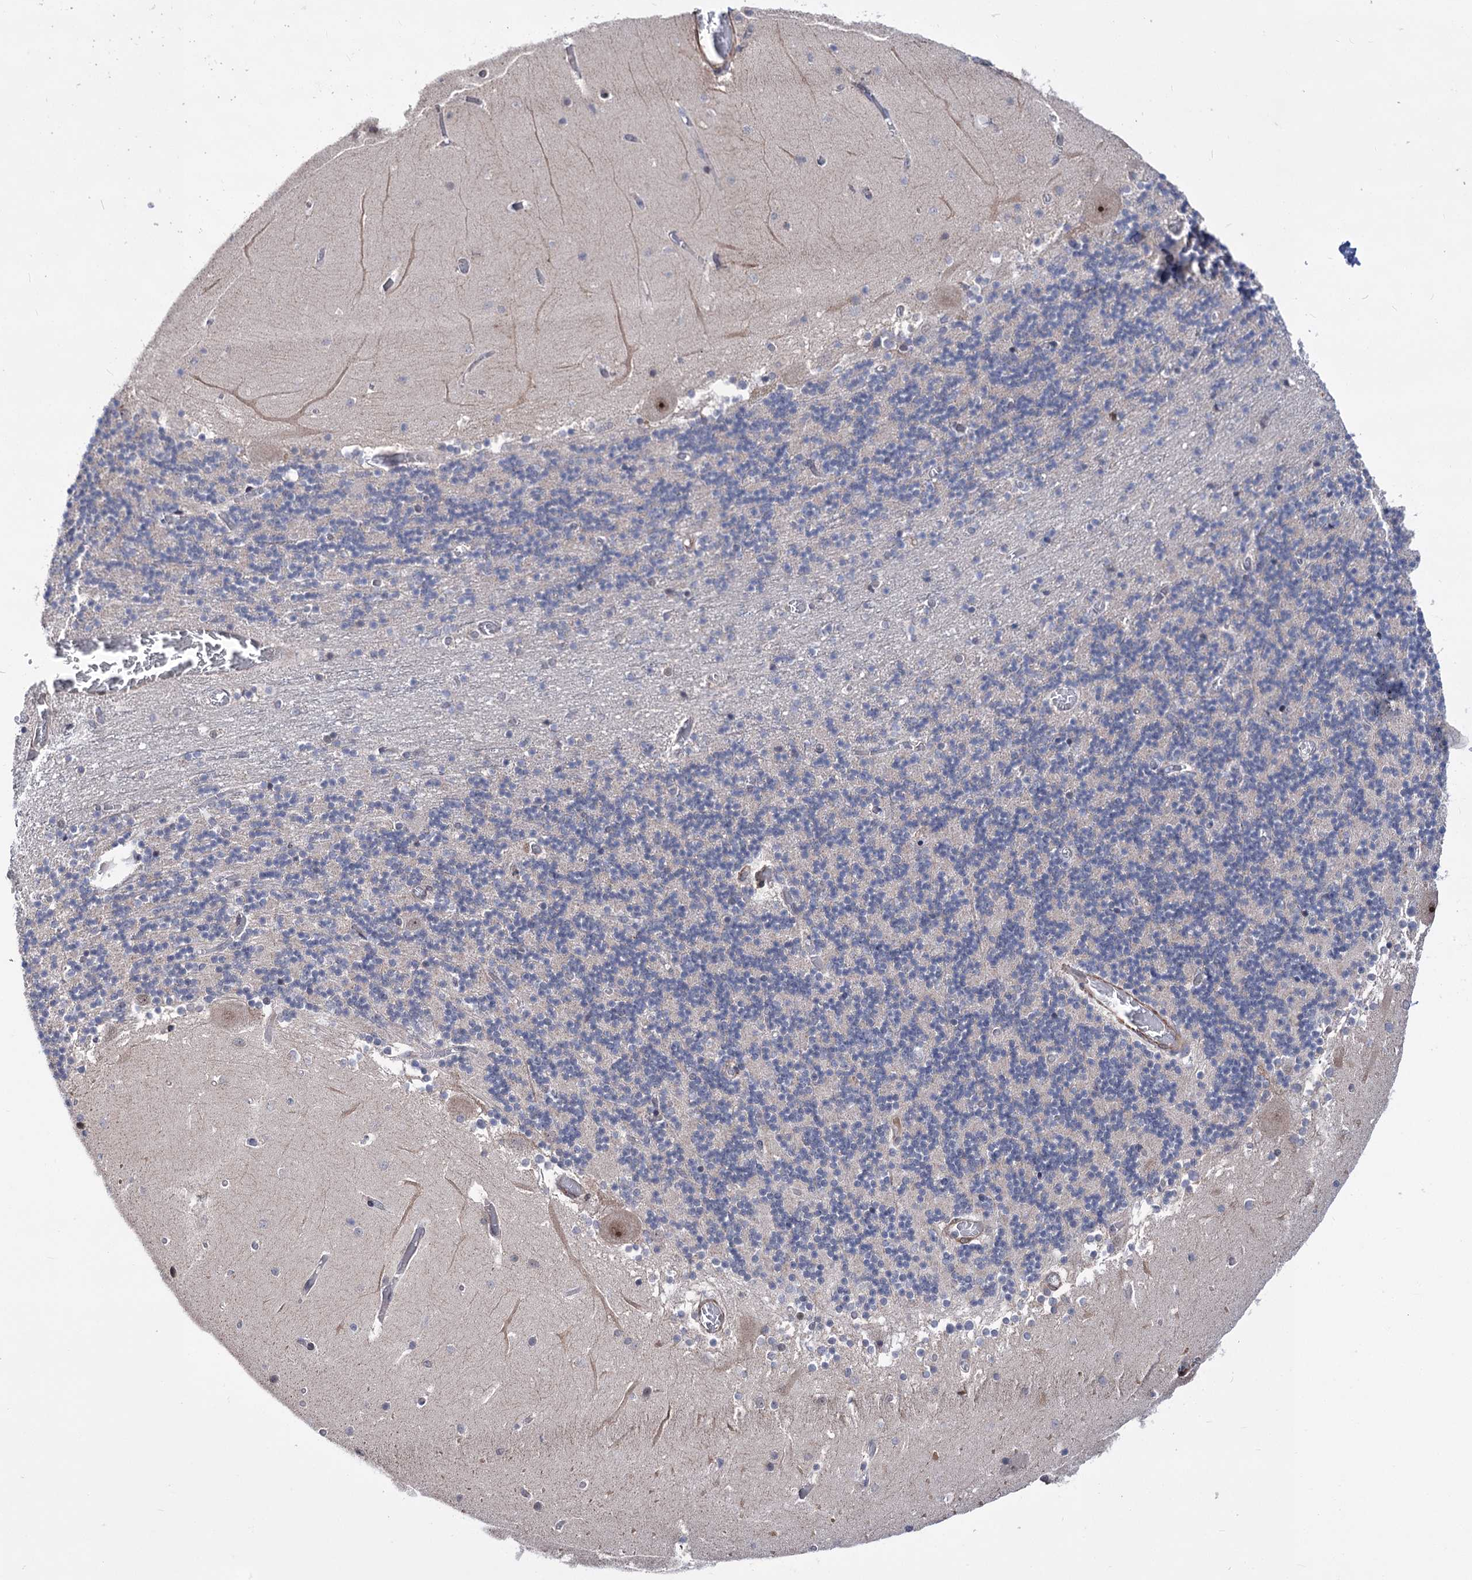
{"staining": {"intensity": "negative", "quantity": "none", "location": "none"}, "tissue": "cerebellum", "cell_type": "Cells in granular layer", "image_type": "normal", "snomed": [{"axis": "morphology", "description": "Normal tissue, NOS"}, {"axis": "topography", "description": "Cerebellum"}], "caption": "The immunohistochemistry image has no significant expression in cells in granular layer of cerebellum. The staining is performed using DAB (3,3'-diaminobenzidine) brown chromogen with nuclei counter-stained in using hematoxylin.", "gene": "PPRC1", "patient": {"sex": "female", "age": 28}}